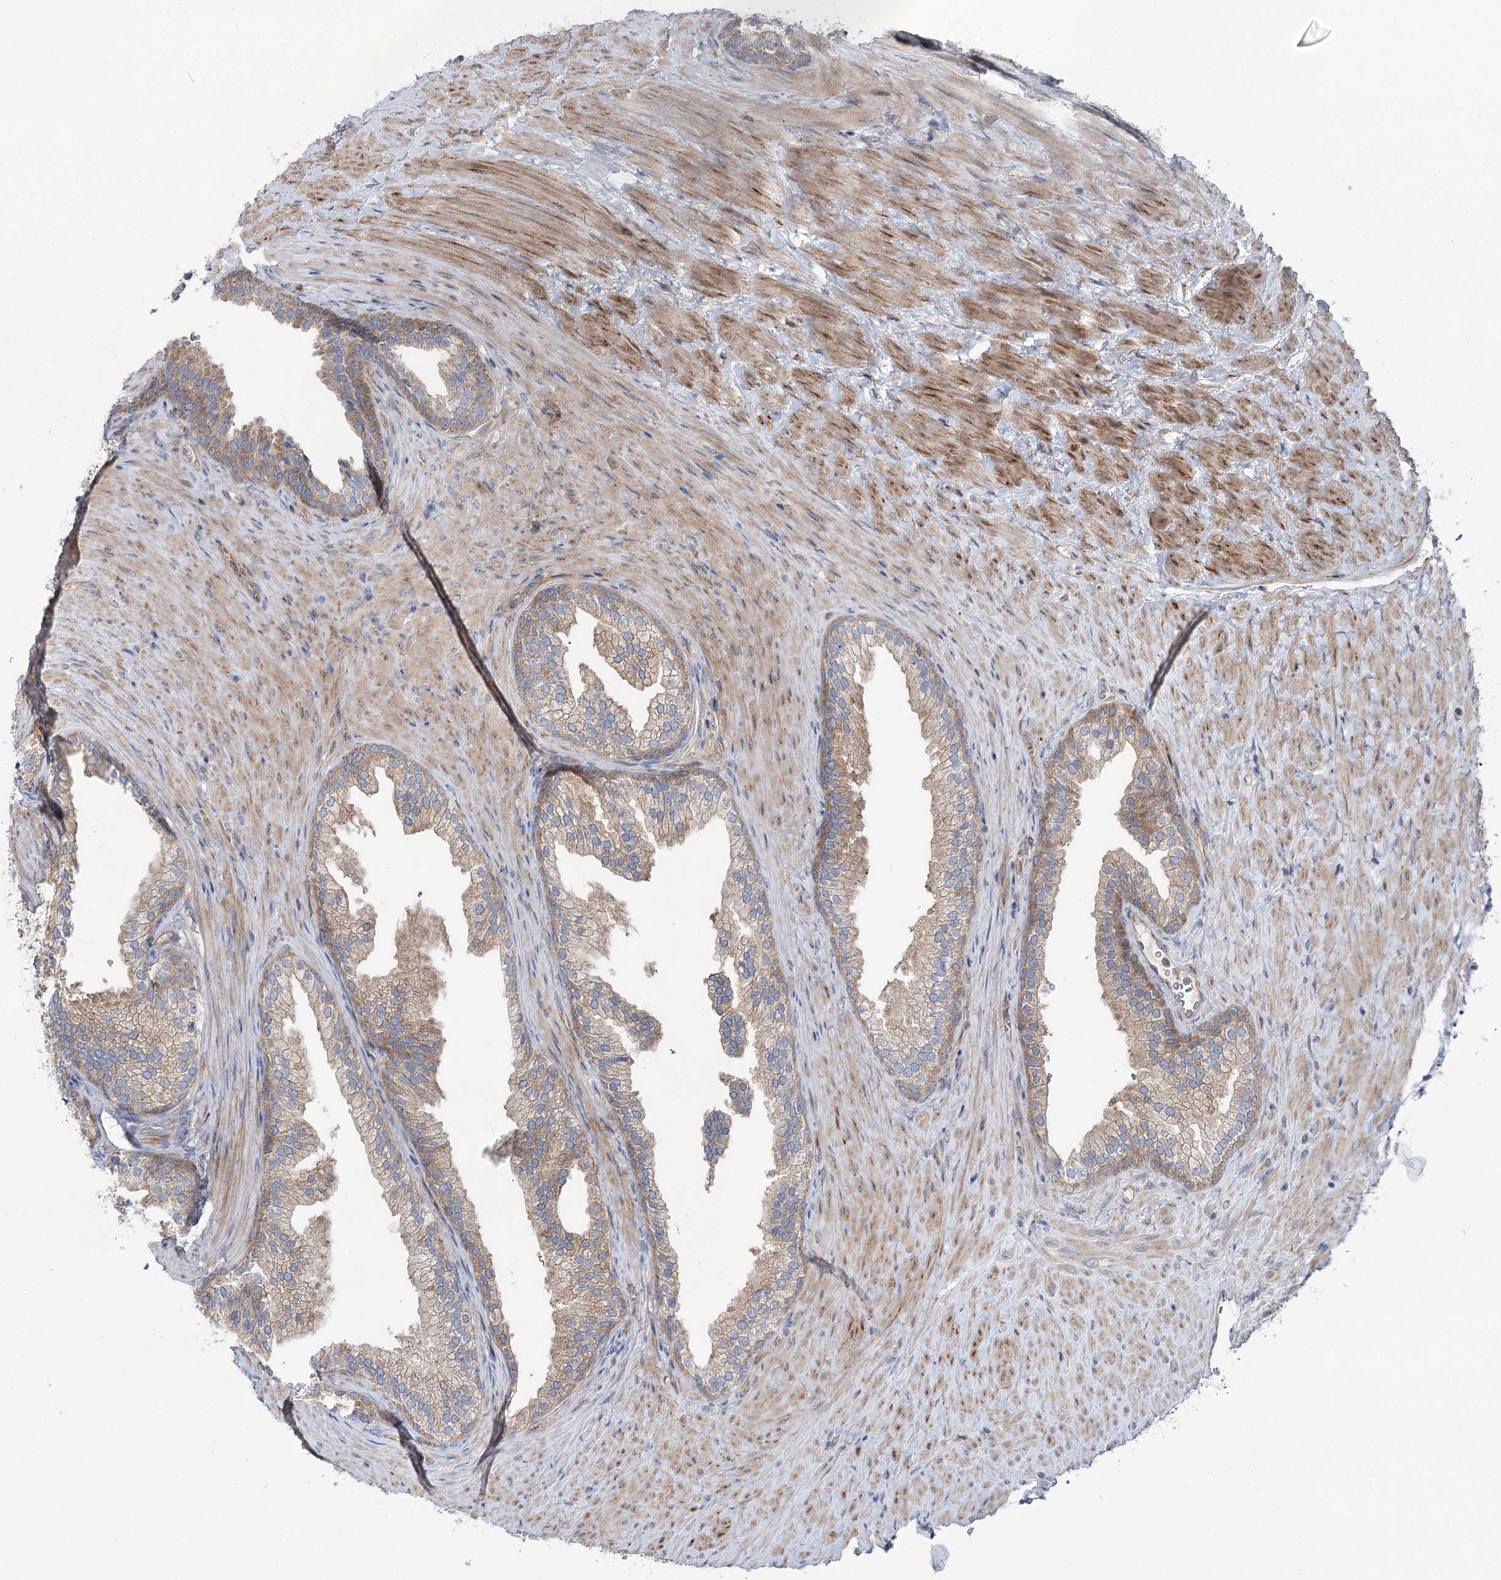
{"staining": {"intensity": "moderate", "quantity": ">75%", "location": "cytoplasmic/membranous"}, "tissue": "prostate", "cell_type": "Glandular cells", "image_type": "normal", "snomed": [{"axis": "morphology", "description": "Normal tissue, NOS"}, {"axis": "topography", "description": "Prostate"}], "caption": "Brown immunohistochemical staining in benign prostate exhibits moderate cytoplasmic/membranous positivity in about >75% of glandular cells. The protein of interest is stained brown, and the nuclei are stained in blue (DAB (3,3'-diaminobenzidine) IHC with brightfield microscopy, high magnification).", "gene": "SCN11A", "patient": {"sex": "male", "age": 76}}